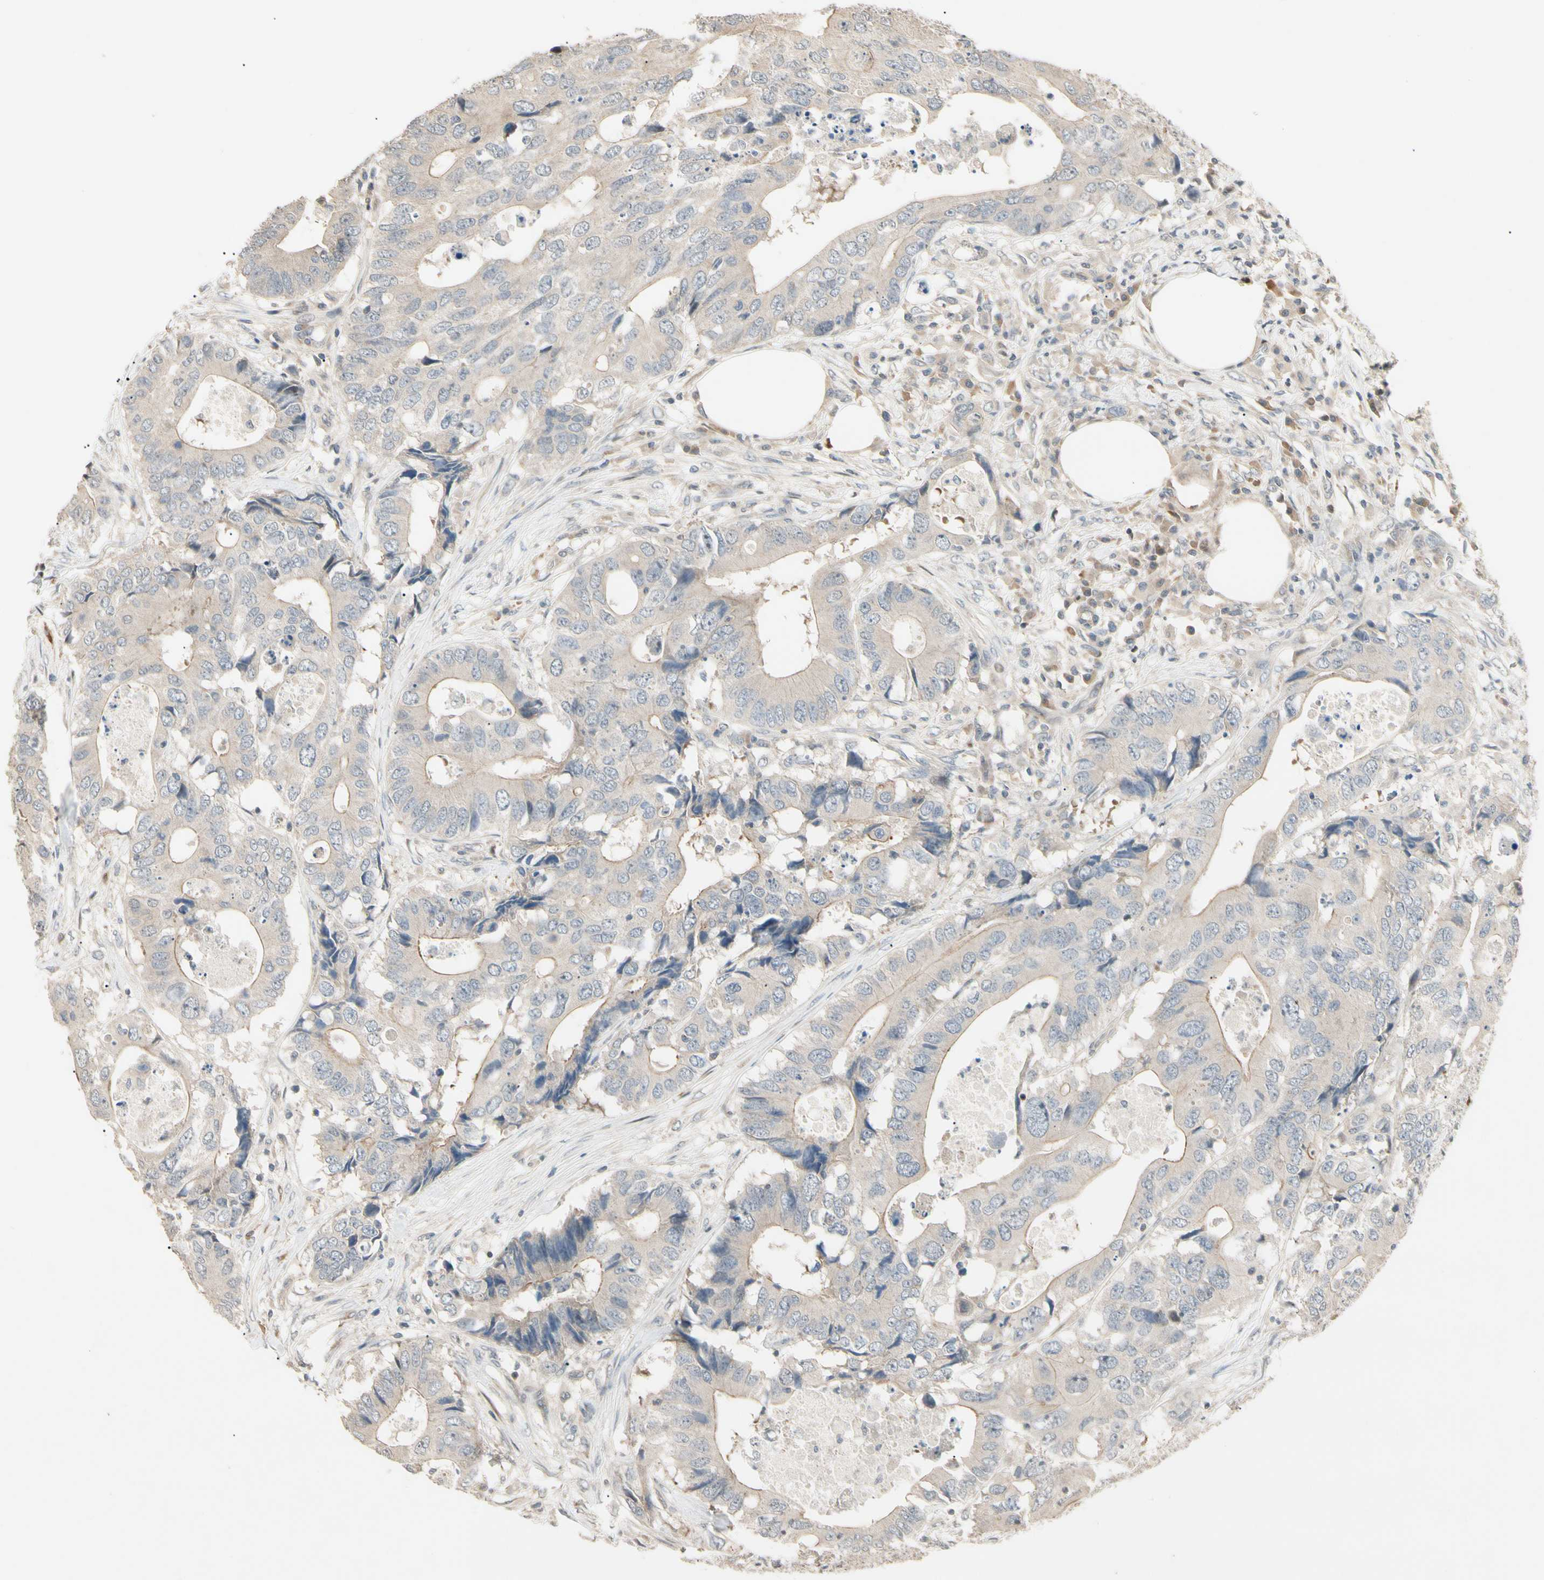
{"staining": {"intensity": "weak", "quantity": "<25%", "location": "cytoplasmic/membranous"}, "tissue": "colorectal cancer", "cell_type": "Tumor cells", "image_type": "cancer", "snomed": [{"axis": "morphology", "description": "Adenocarcinoma, NOS"}, {"axis": "topography", "description": "Colon"}], "caption": "Histopathology image shows no significant protein positivity in tumor cells of colorectal cancer.", "gene": "P3H2", "patient": {"sex": "male", "age": 71}}